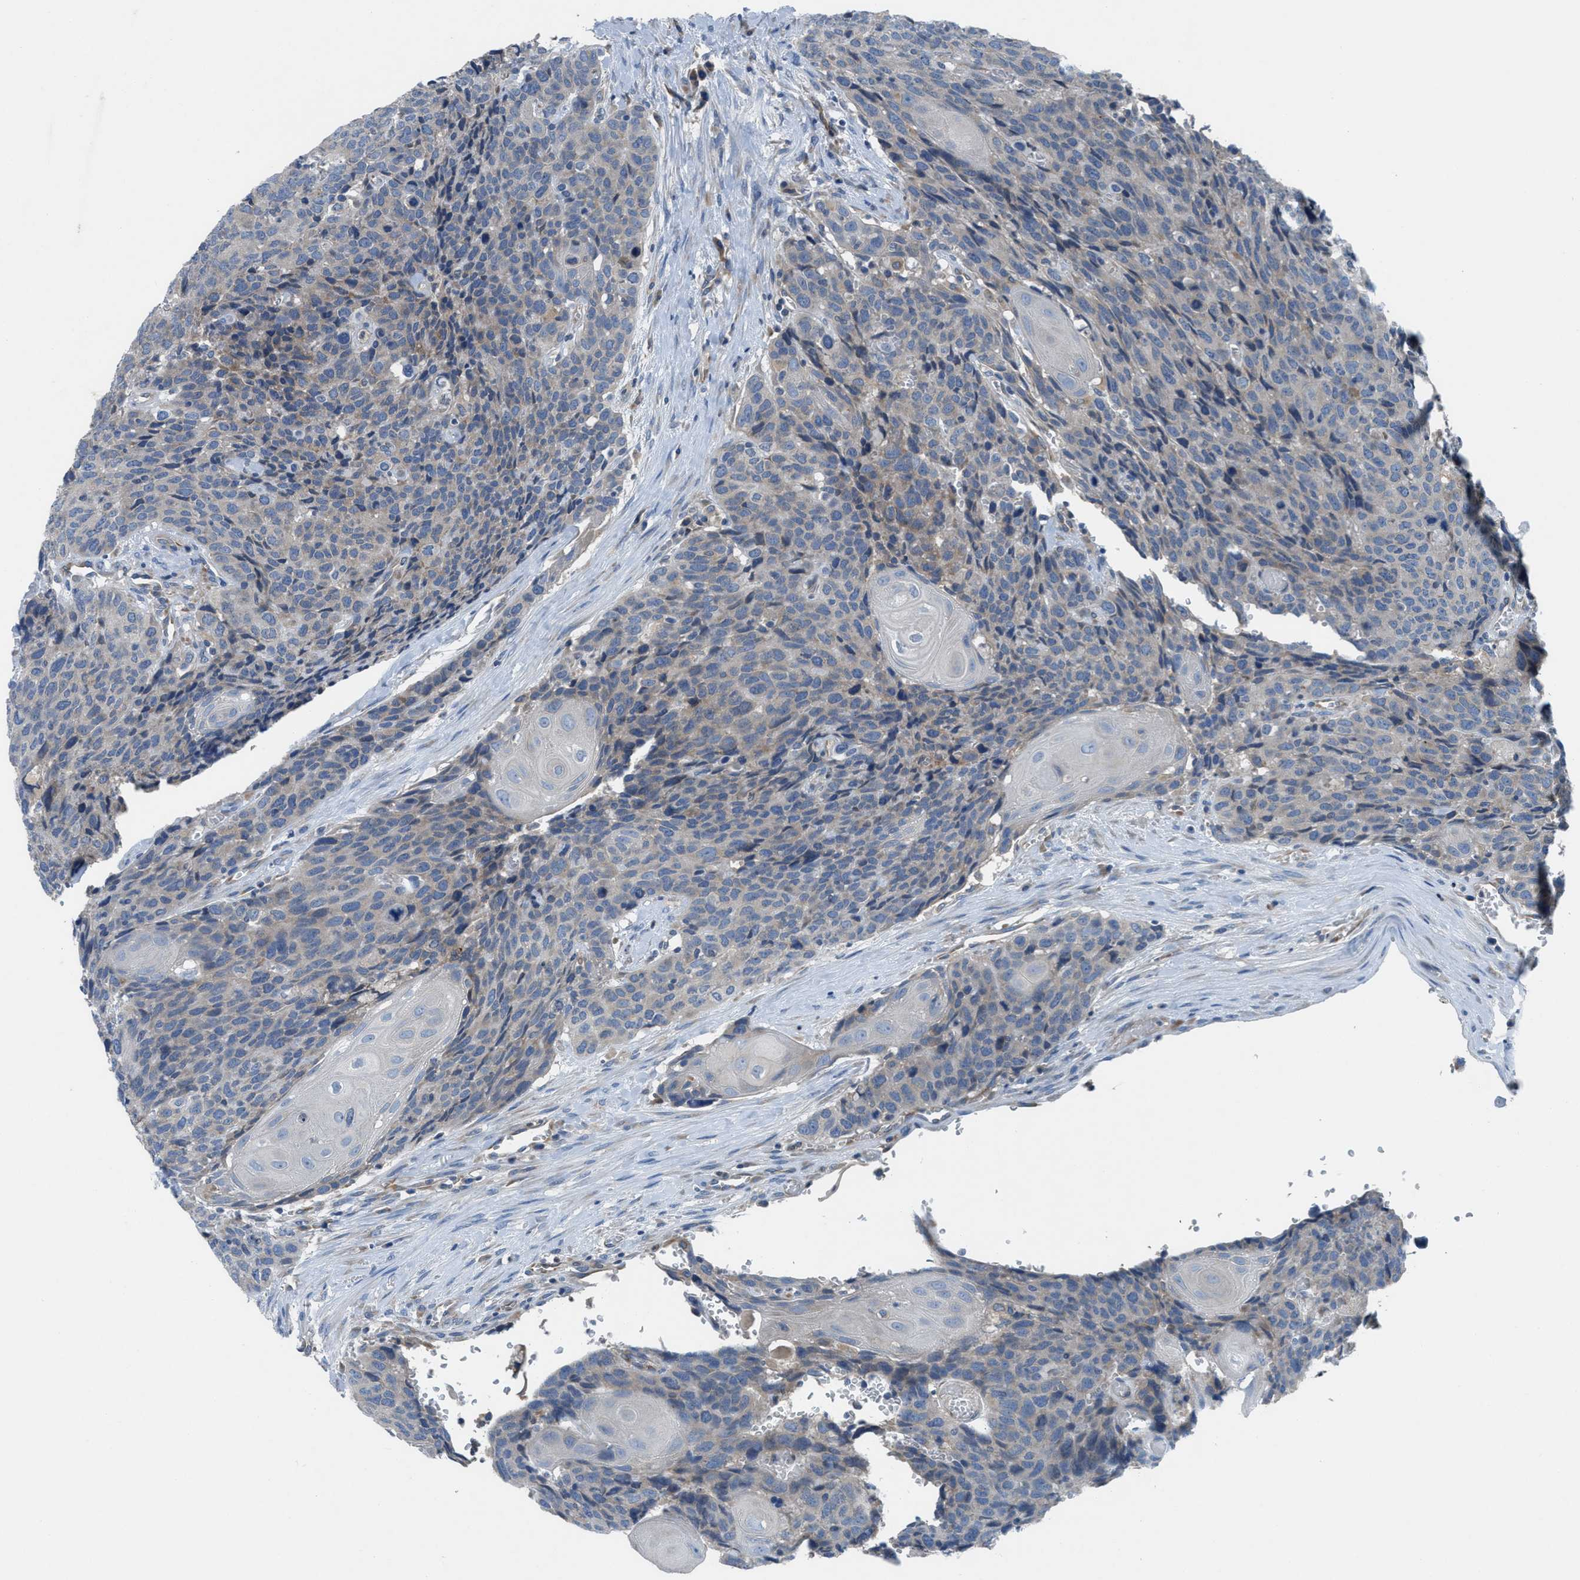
{"staining": {"intensity": "negative", "quantity": "none", "location": "none"}, "tissue": "head and neck cancer", "cell_type": "Tumor cells", "image_type": "cancer", "snomed": [{"axis": "morphology", "description": "Squamous cell carcinoma, NOS"}, {"axis": "topography", "description": "Head-Neck"}], "caption": "Immunohistochemical staining of human head and neck squamous cell carcinoma reveals no significant positivity in tumor cells.", "gene": "PGR", "patient": {"sex": "male", "age": 66}}